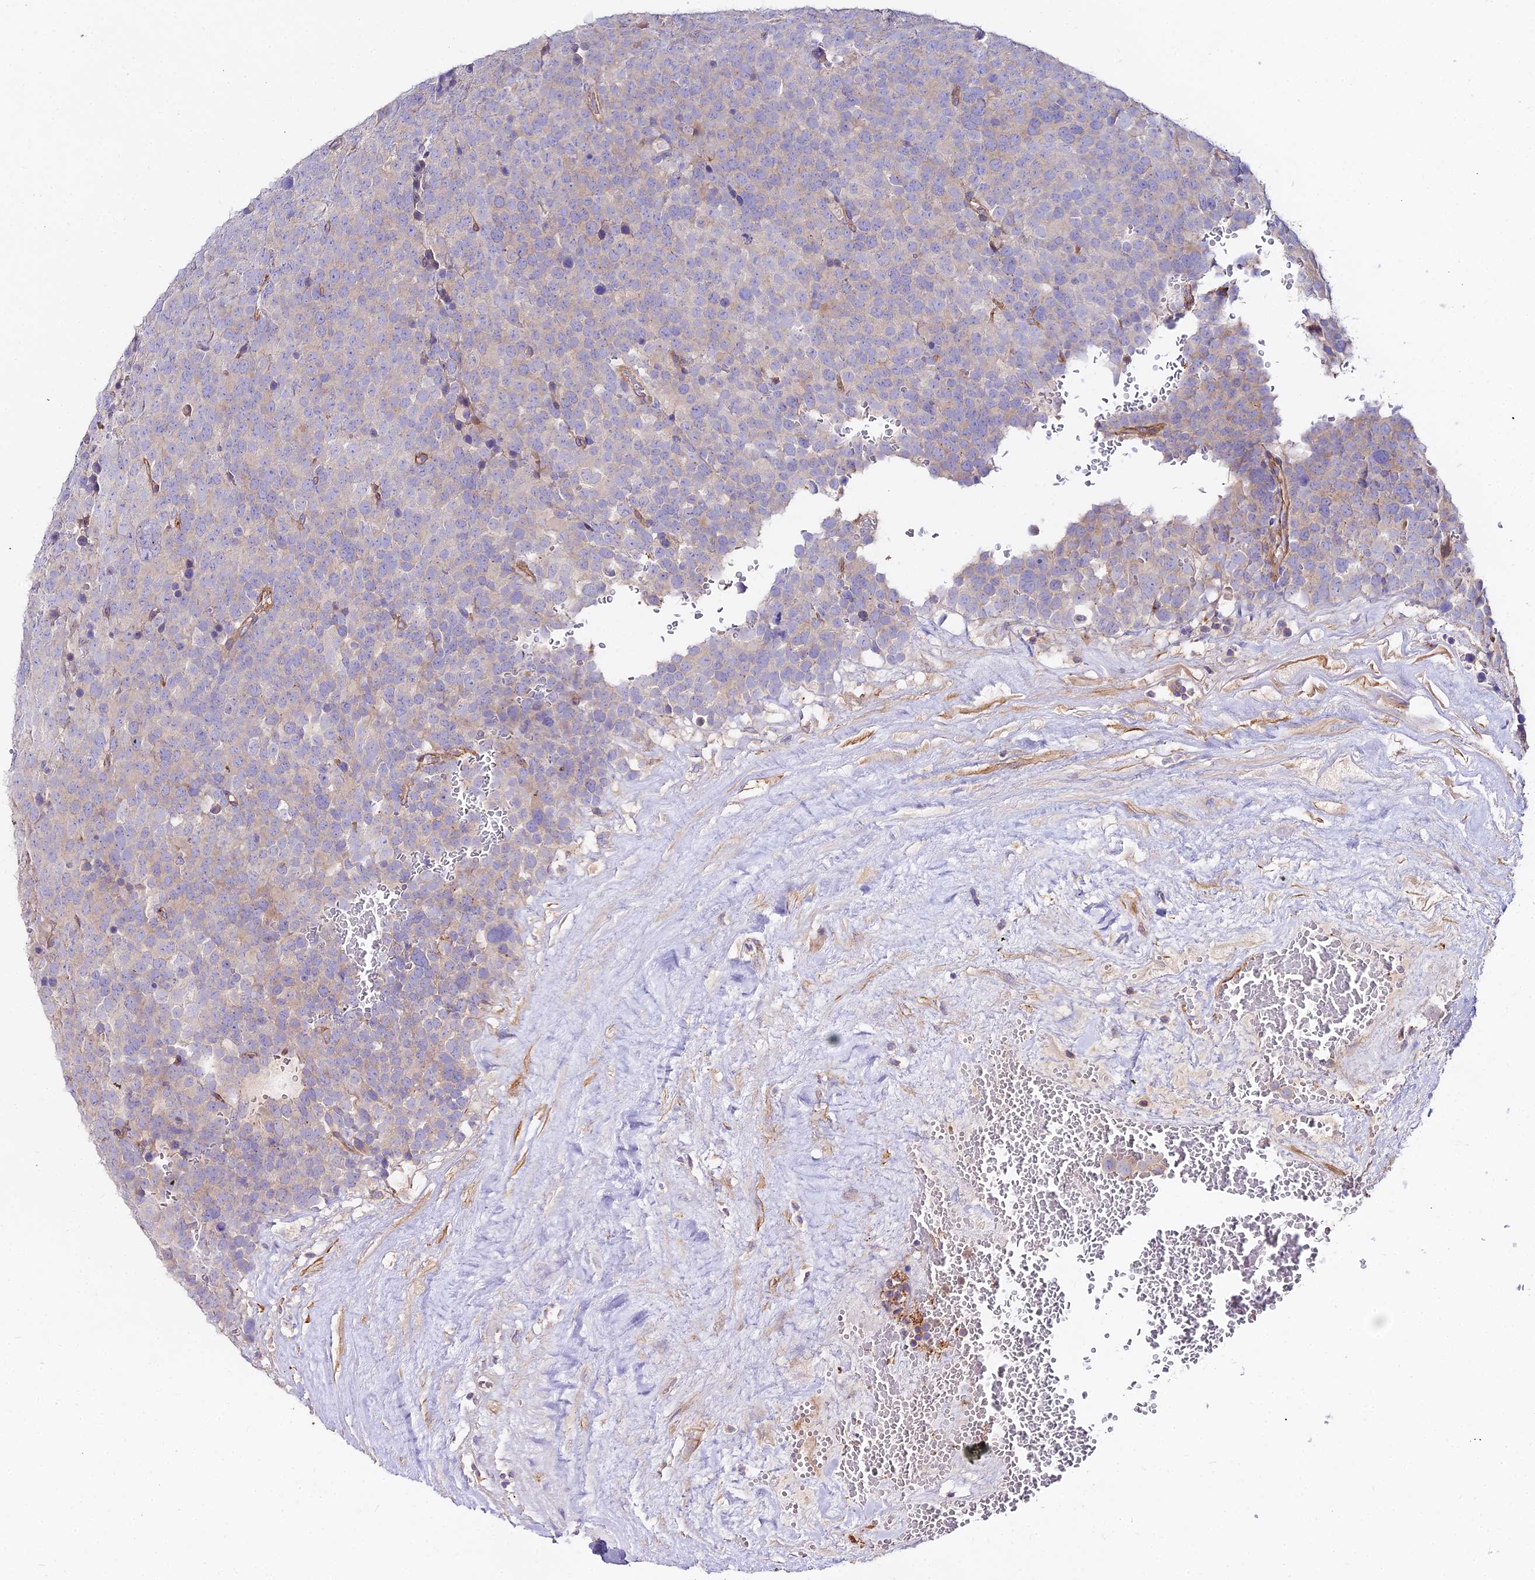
{"staining": {"intensity": "negative", "quantity": "none", "location": "none"}, "tissue": "testis cancer", "cell_type": "Tumor cells", "image_type": "cancer", "snomed": [{"axis": "morphology", "description": "Seminoma, NOS"}, {"axis": "topography", "description": "Testis"}], "caption": "Testis cancer was stained to show a protein in brown. There is no significant positivity in tumor cells.", "gene": "GLYAT", "patient": {"sex": "male", "age": 71}}